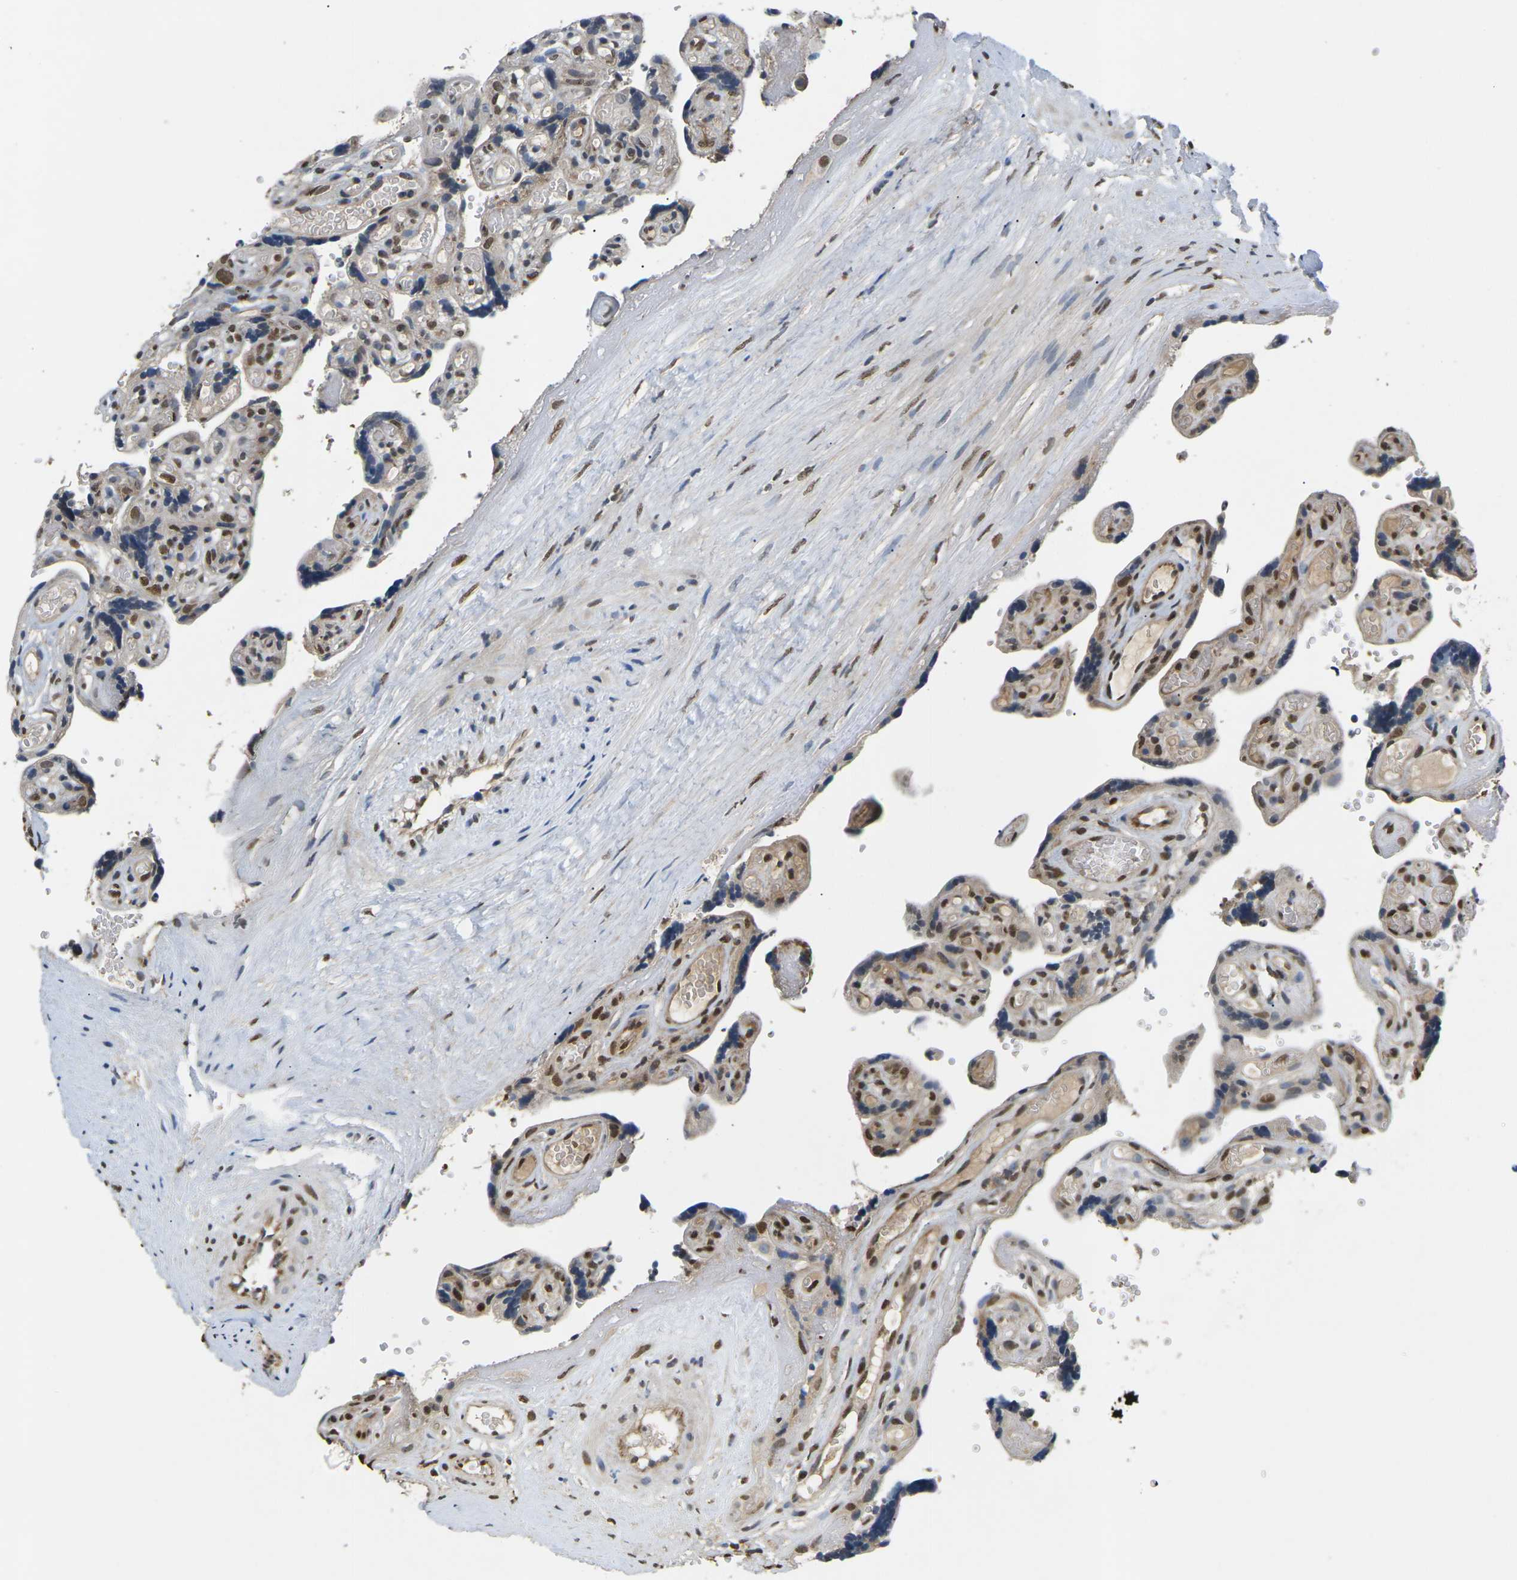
{"staining": {"intensity": "strong", "quantity": ">75%", "location": "cytoplasmic/membranous,nuclear"}, "tissue": "placenta", "cell_type": "Decidual cells", "image_type": "normal", "snomed": [{"axis": "morphology", "description": "Normal tissue, NOS"}, {"axis": "topography", "description": "Placenta"}], "caption": "Benign placenta shows strong cytoplasmic/membranous,nuclear positivity in approximately >75% of decidual cells, visualized by immunohistochemistry. (DAB = brown stain, brightfield microscopy at high magnification).", "gene": "ERBB4", "patient": {"sex": "female", "age": 30}}